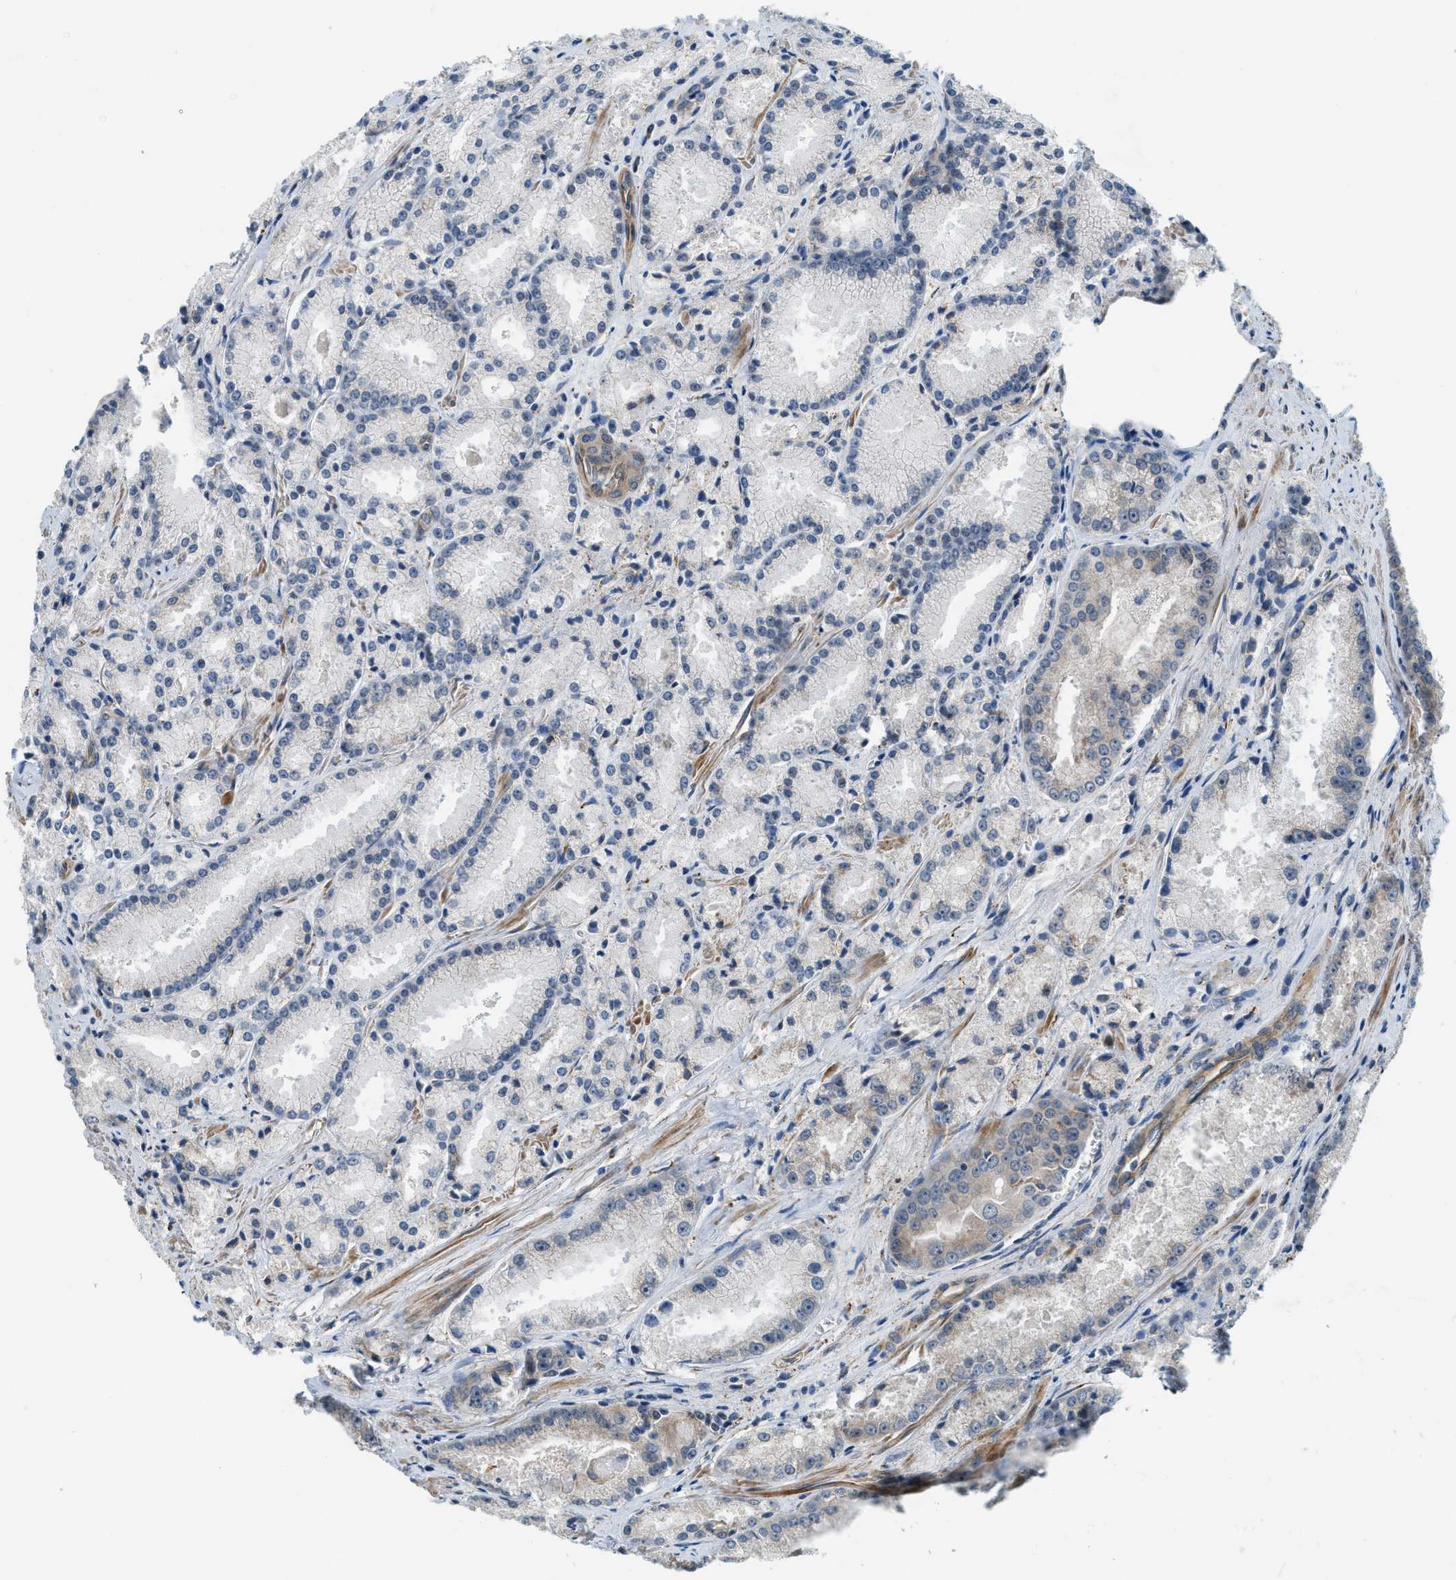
{"staining": {"intensity": "negative", "quantity": "none", "location": "none"}, "tissue": "prostate cancer", "cell_type": "Tumor cells", "image_type": "cancer", "snomed": [{"axis": "morphology", "description": "Adenocarcinoma, Low grade"}, {"axis": "topography", "description": "Prostate"}], "caption": "Protein analysis of prostate adenocarcinoma (low-grade) displays no significant expression in tumor cells. (DAB immunohistochemistry (IHC), high magnification).", "gene": "ALOX12", "patient": {"sex": "male", "age": 64}}